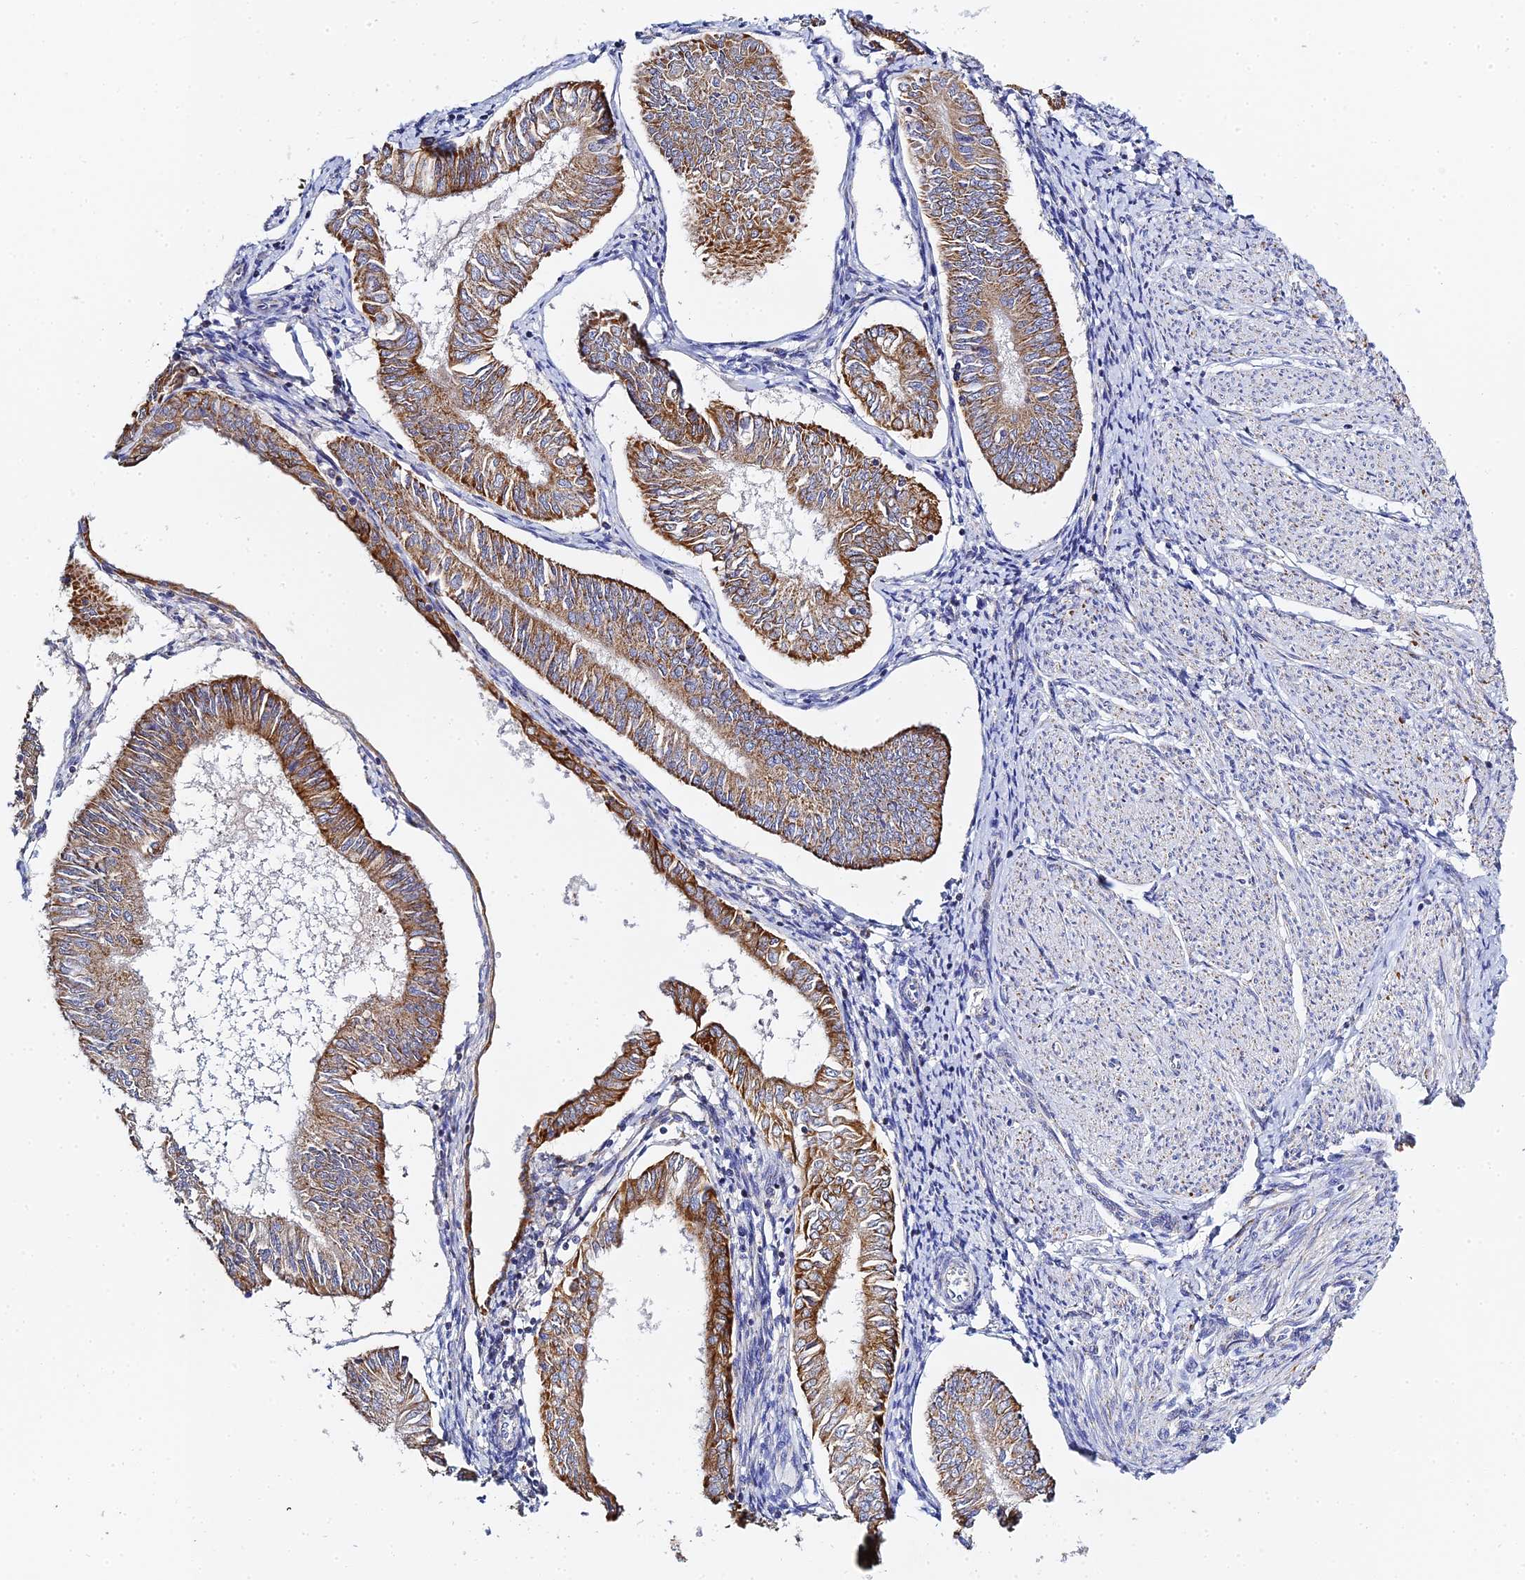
{"staining": {"intensity": "strong", "quantity": ">75%", "location": "cytoplasmic/membranous"}, "tissue": "endometrial cancer", "cell_type": "Tumor cells", "image_type": "cancer", "snomed": [{"axis": "morphology", "description": "Adenocarcinoma, NOS"}, {"axis": "topography", "description": "Endometrium"}], "caption": "Protein expression analysis of human endometrial cancer (adenocarcinoma) reveals strong cytoplasmic/membranous positivity in about >75% of tumor cells. The staining is performed using DAB brown chromogen to label protein expression. The nuclei are counter-stained blue using hematoxylin.", "gene": "ZXDA", "patient": {"sex": "female", "age": 58}}